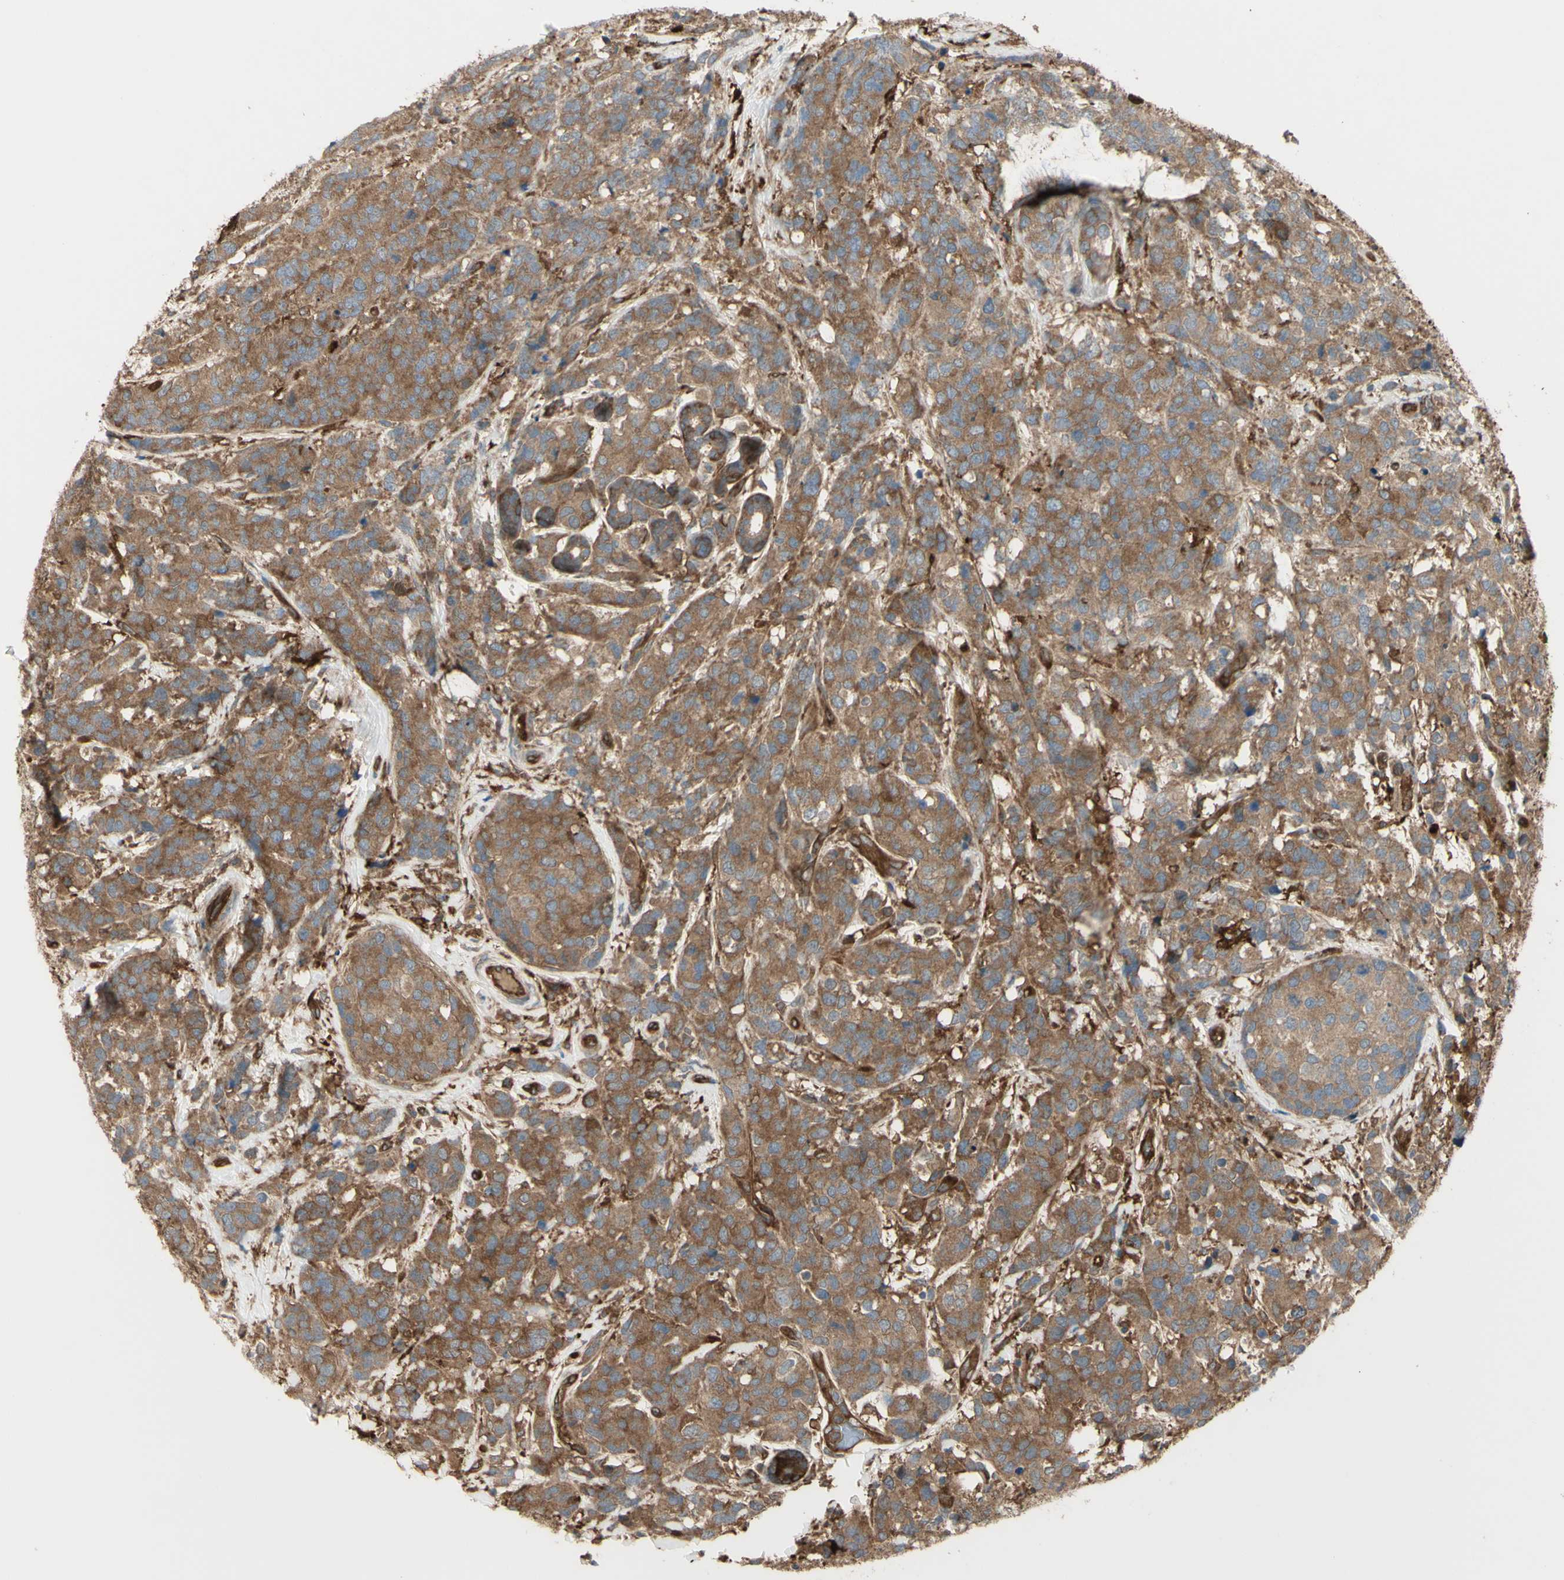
{"staining": {"intensity": "moderate", "quantity": ">75%", "location": "cytoplasmic/membranous"}, "tissue": "breast cancer", "cell_type": "Tumor cells", "image_type": "cancer", "snomed": [{"axis": "morphology", "description": "Lobular carcinoma"}, {"axis": "topography", "description": "Breast"}], "caption": "Breast cancer tissue exhibits moderate cytoplasmic/membranous expression in about >75% of tumor cells", "gene": "PTPN12", "patient": {"sex": "female", "age": 59}}